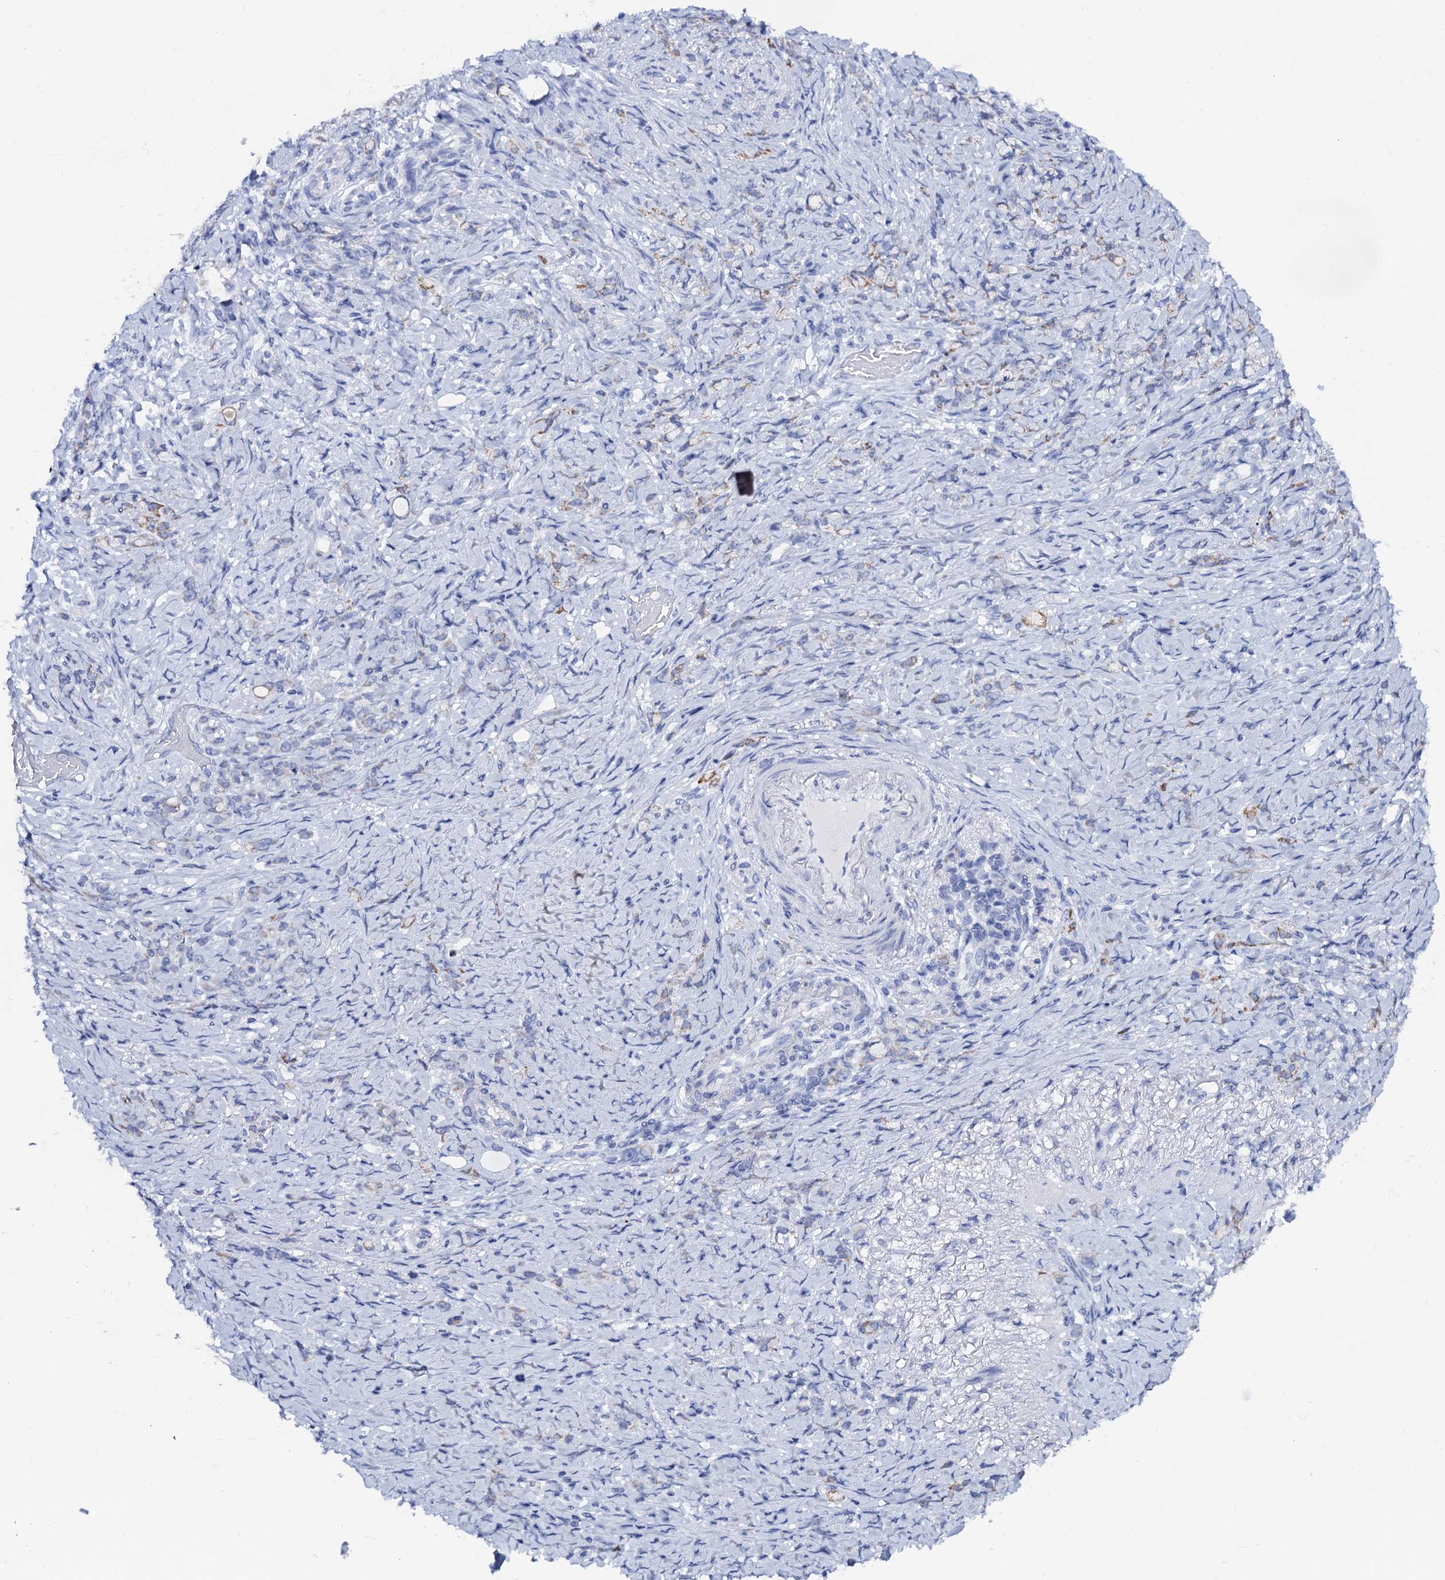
{"staining": {"intensity": "negative", "quantity": "none", "location": "none"}, "tissue": "stomach cancer", "cell_type": "Tumor cells", "image_type": "cancer", "snomed": [{"axis": "morphology", "description": "Adenocarcinoma, NOS"}, {"axis": "topography", "description": "Stomach"}], "caption": "Tumor cells are negative for protein expression in human stomach cancer (adenocarcinoma).", "gene": "ACADSB", "patient": {"sex": "female", "age": 79}}